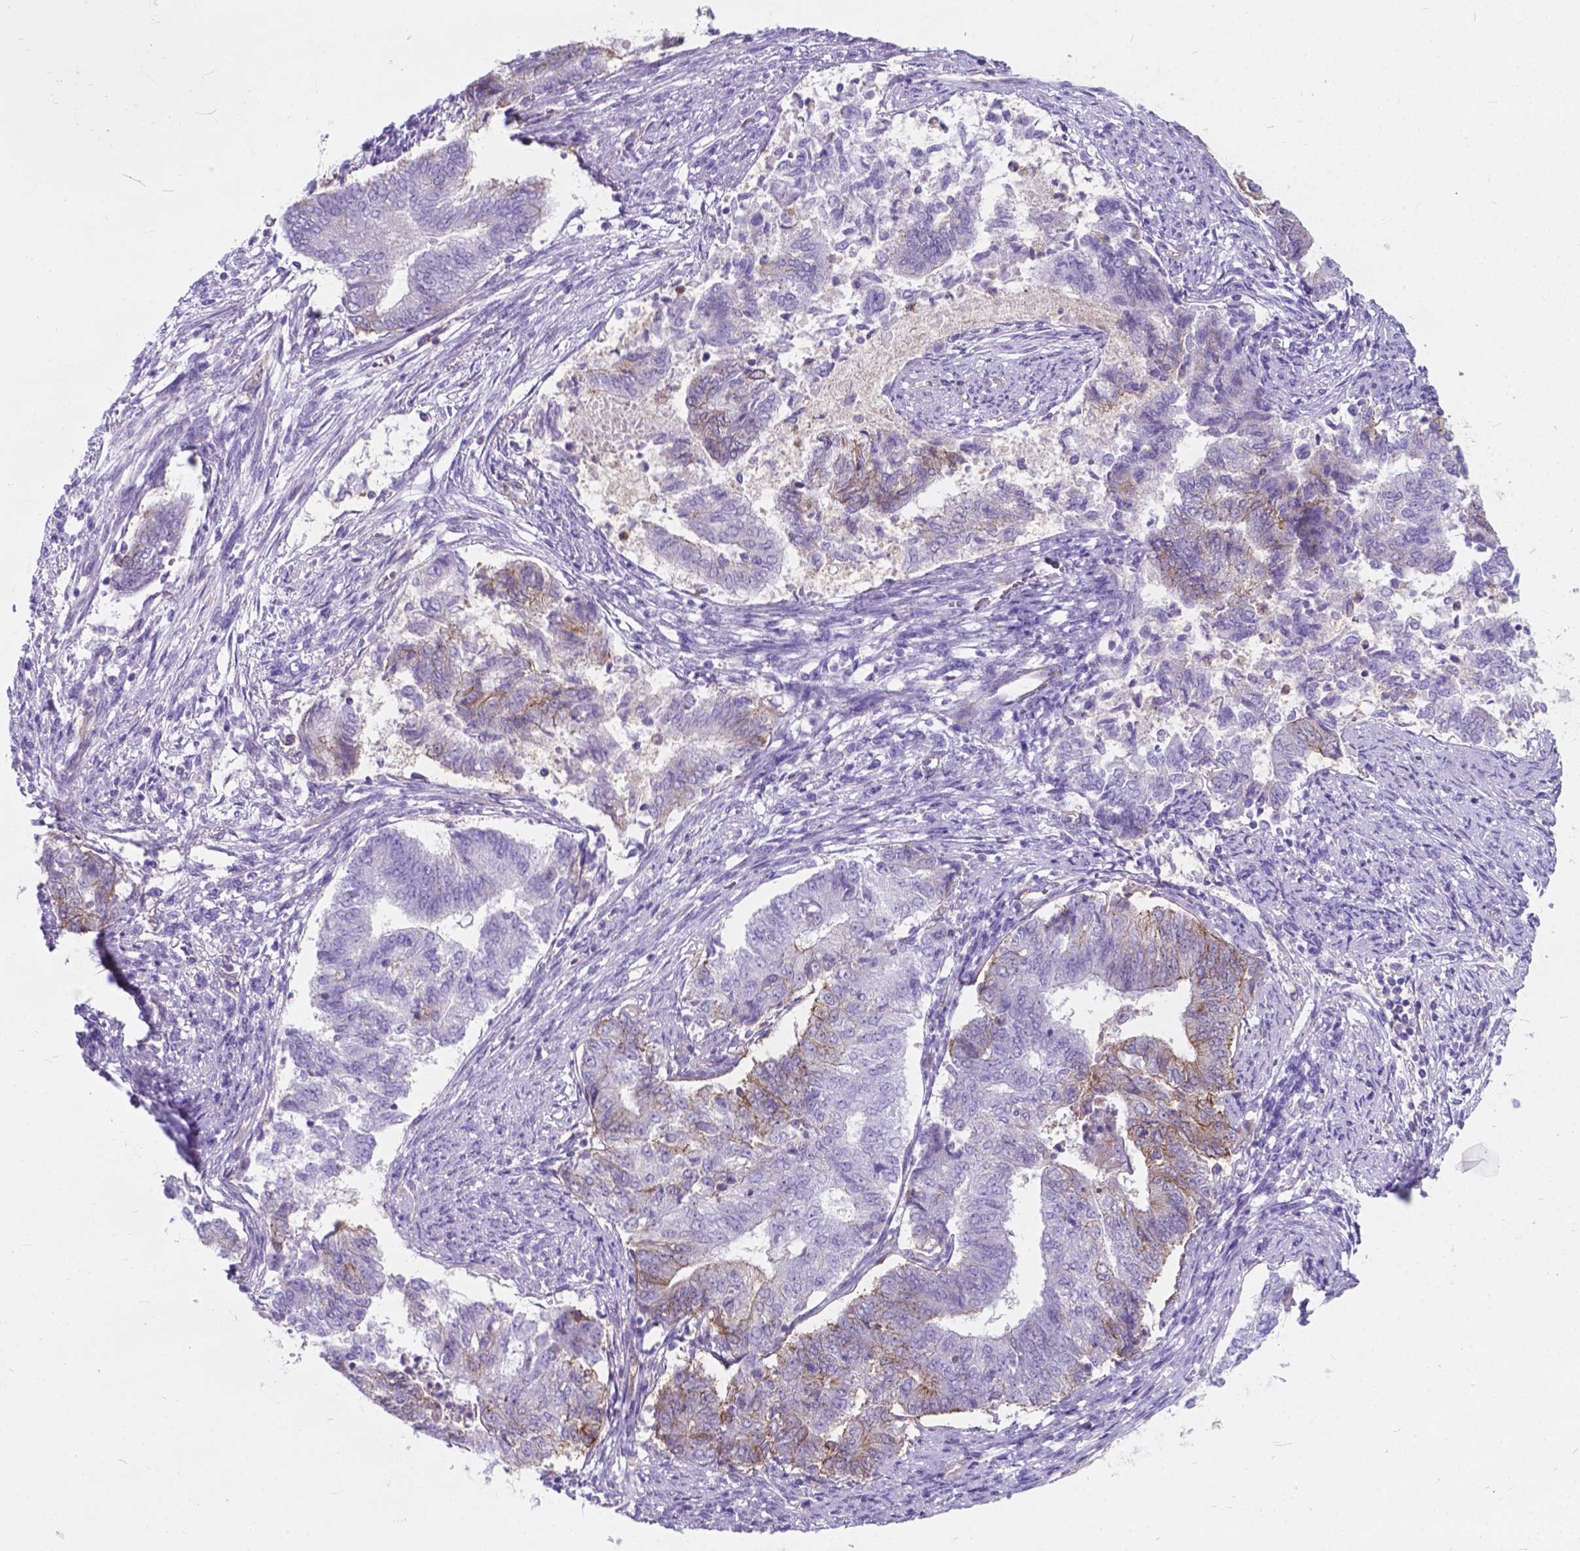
{"staining": {"intensity": "weak", "quantity": "<25%", "location": "cytoplasmic/membranous"}, "tissue": "endometrial cancer", "cell_type": "Tumor cells", "image_type": "cancer", "snomed": [{"axis": "morphology", "description": "Adenocarcinoma, NOS"}, {"axis": "topography", "description": "Endometrium"}], "caption": "Immunohistochemistry of human adenocarcinoma (endometrial) demonstrates no expression in tumor cells.", "gene": "KIAA0040", "patient": {"sex": "female", "age": 65}}